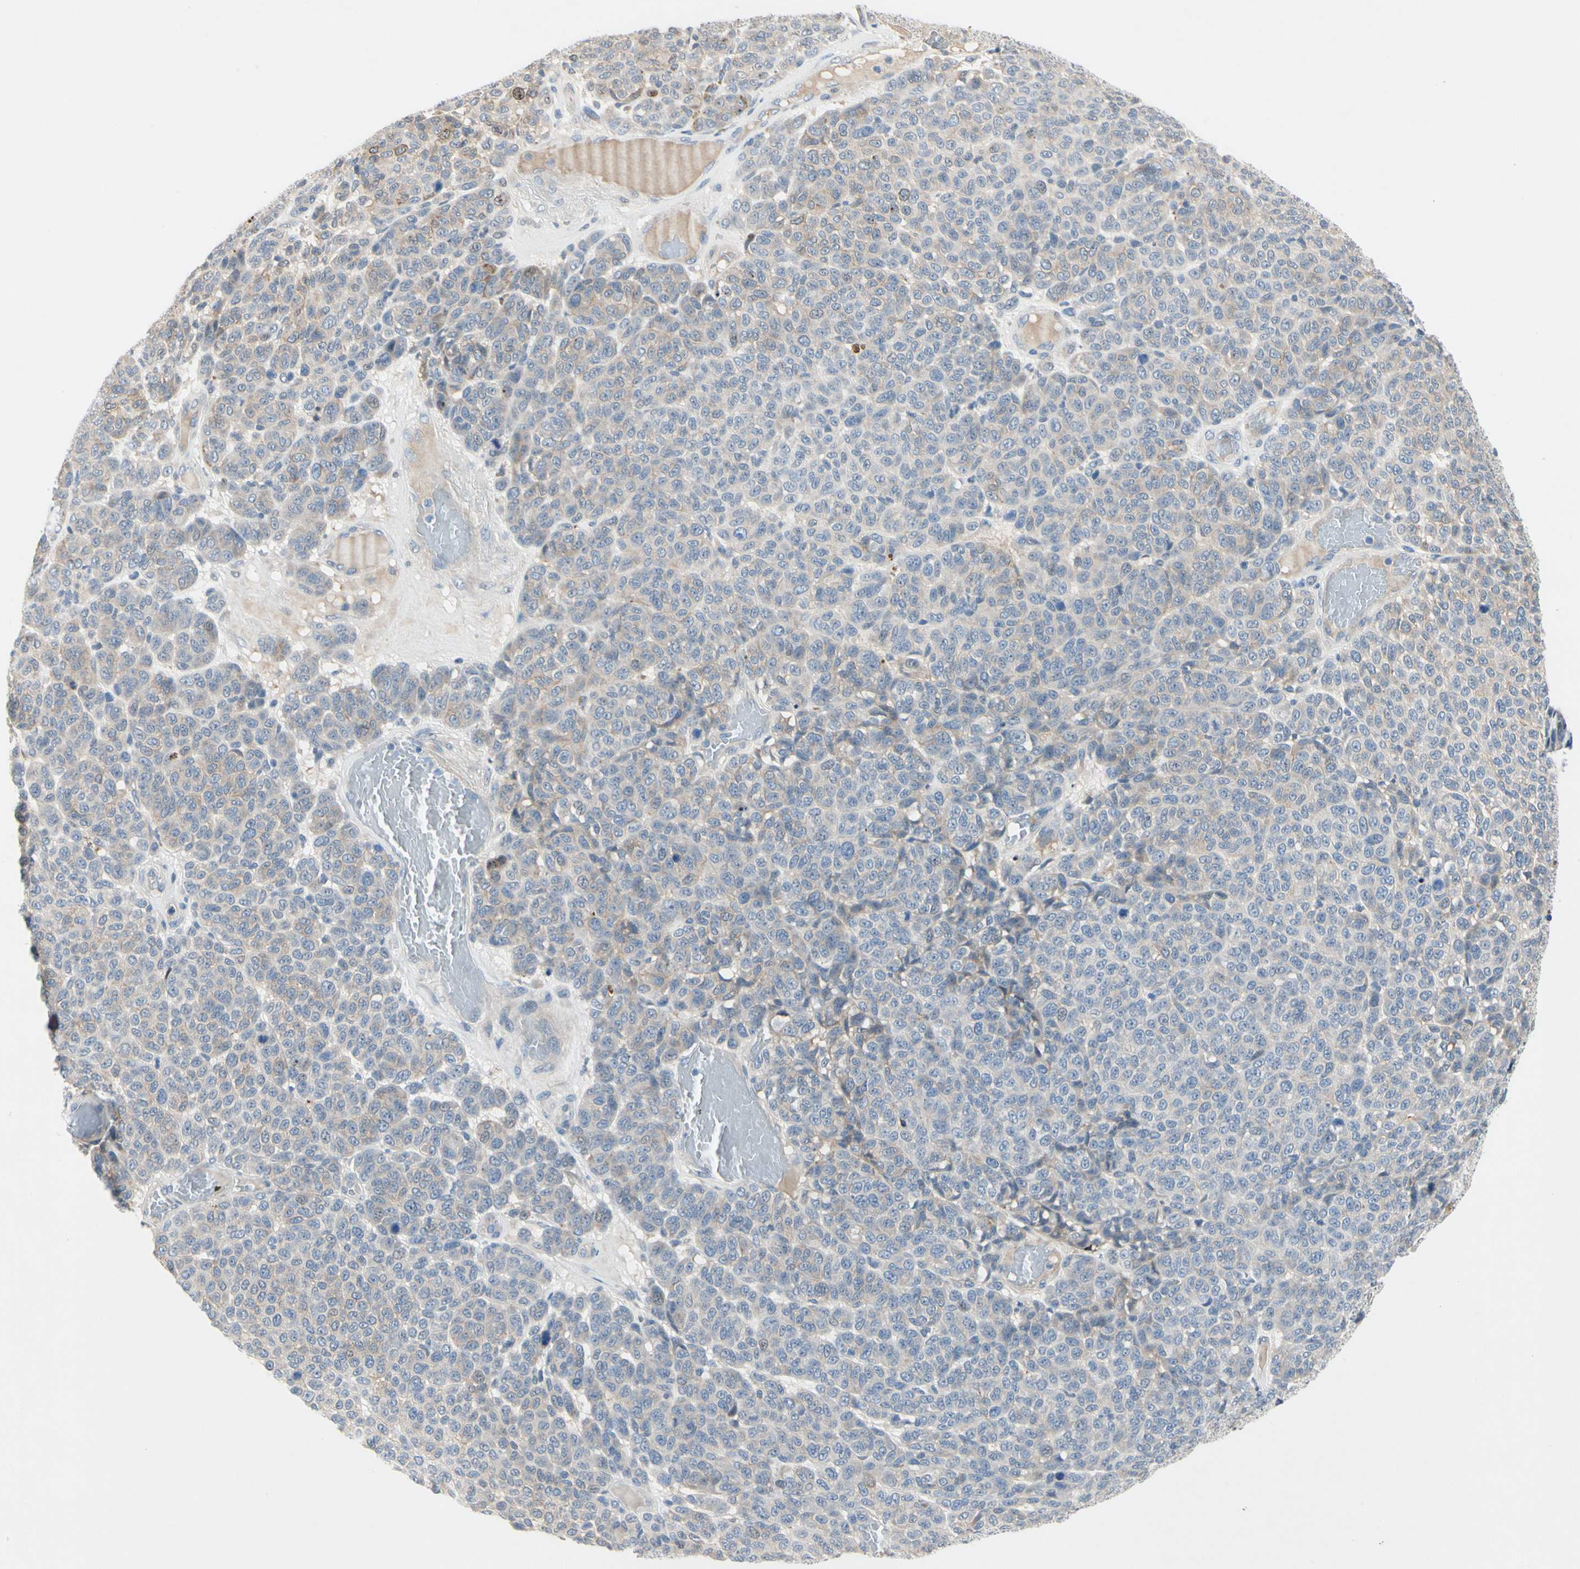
{"staining": {"intensity": "weak", "quantity": "25%-75%", "location": "cytoplasmic/membranous"}, "tissue": "melanoma", "cell_type": "Tumor cells", "image_type": "cancer", "snomed": [{"axis": "morphology", "description": "Malignant melanoma, NOS"}, {"axis": "topography", "description": "Skin"}], "caption": "Tumor cells exhibit low levels of weak cytoplasmic/membranous staining in about 25%-75% of cells in human malignant melanoma.", "gene": "GAS6", "patient": {"sex": "male", "age": 59}}